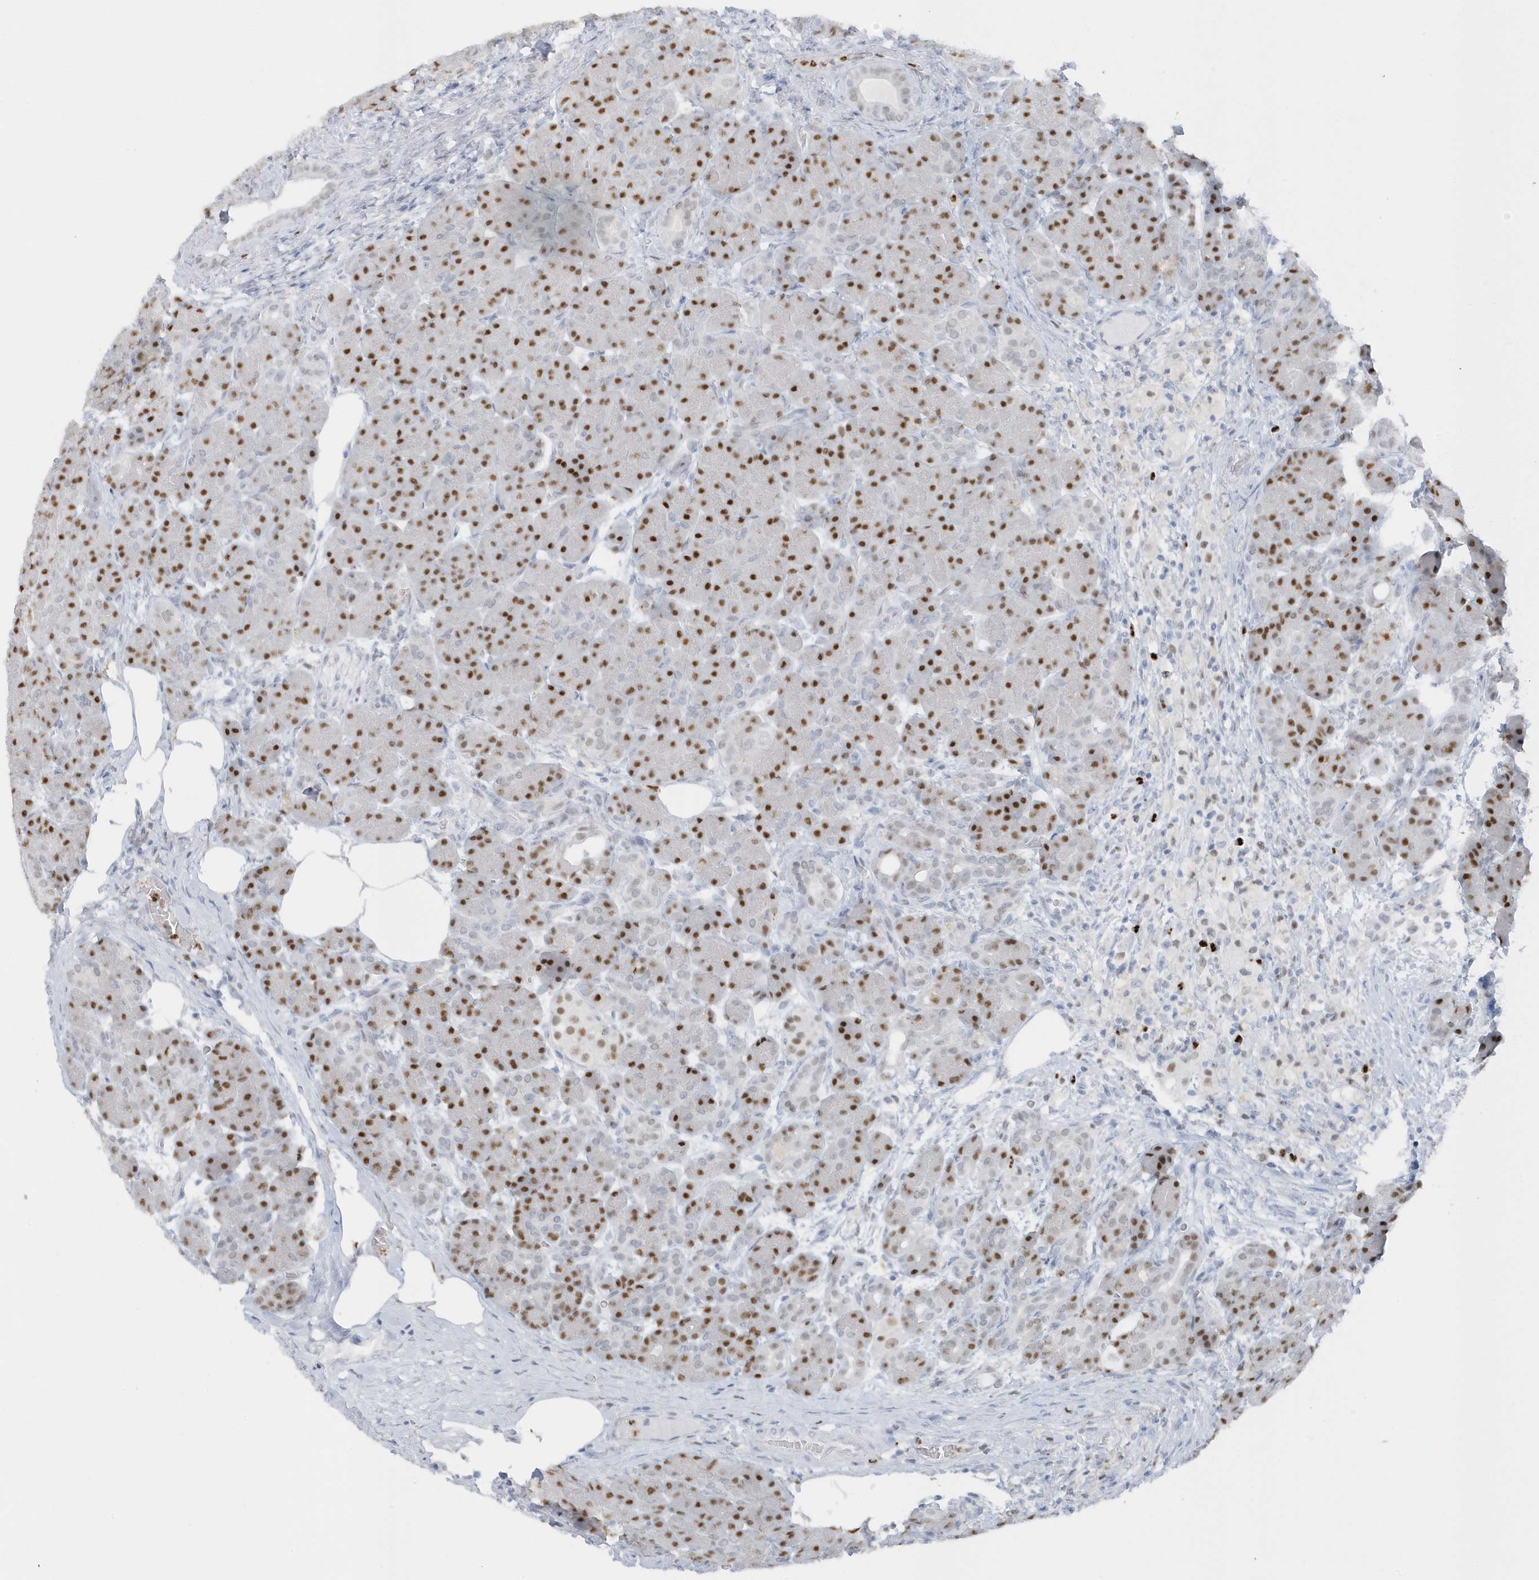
{"staining": {"intensity": "moderate", "quantity": ">75%", "location": "nuclear"}, "tissue": "pancreas", "cell_type": "Exocrine glandular cells", "image_type": "normal", "snomed": [{"axis": "morphology", "description": "Normal tissue, NOS"}, {"axis": "topography", "description": "Pancreas"}], "caption": "Exocrine glandular cells display medium levels of moderate nuclear expression in about >75% of cells in normal human pancreas. Using DAB (brown) and hematoxylin (blue) stains, captured at high magnification using brightfield microscopy.", "gene": "SMIM34", "patient": {"sex": "male", "age": 63}}